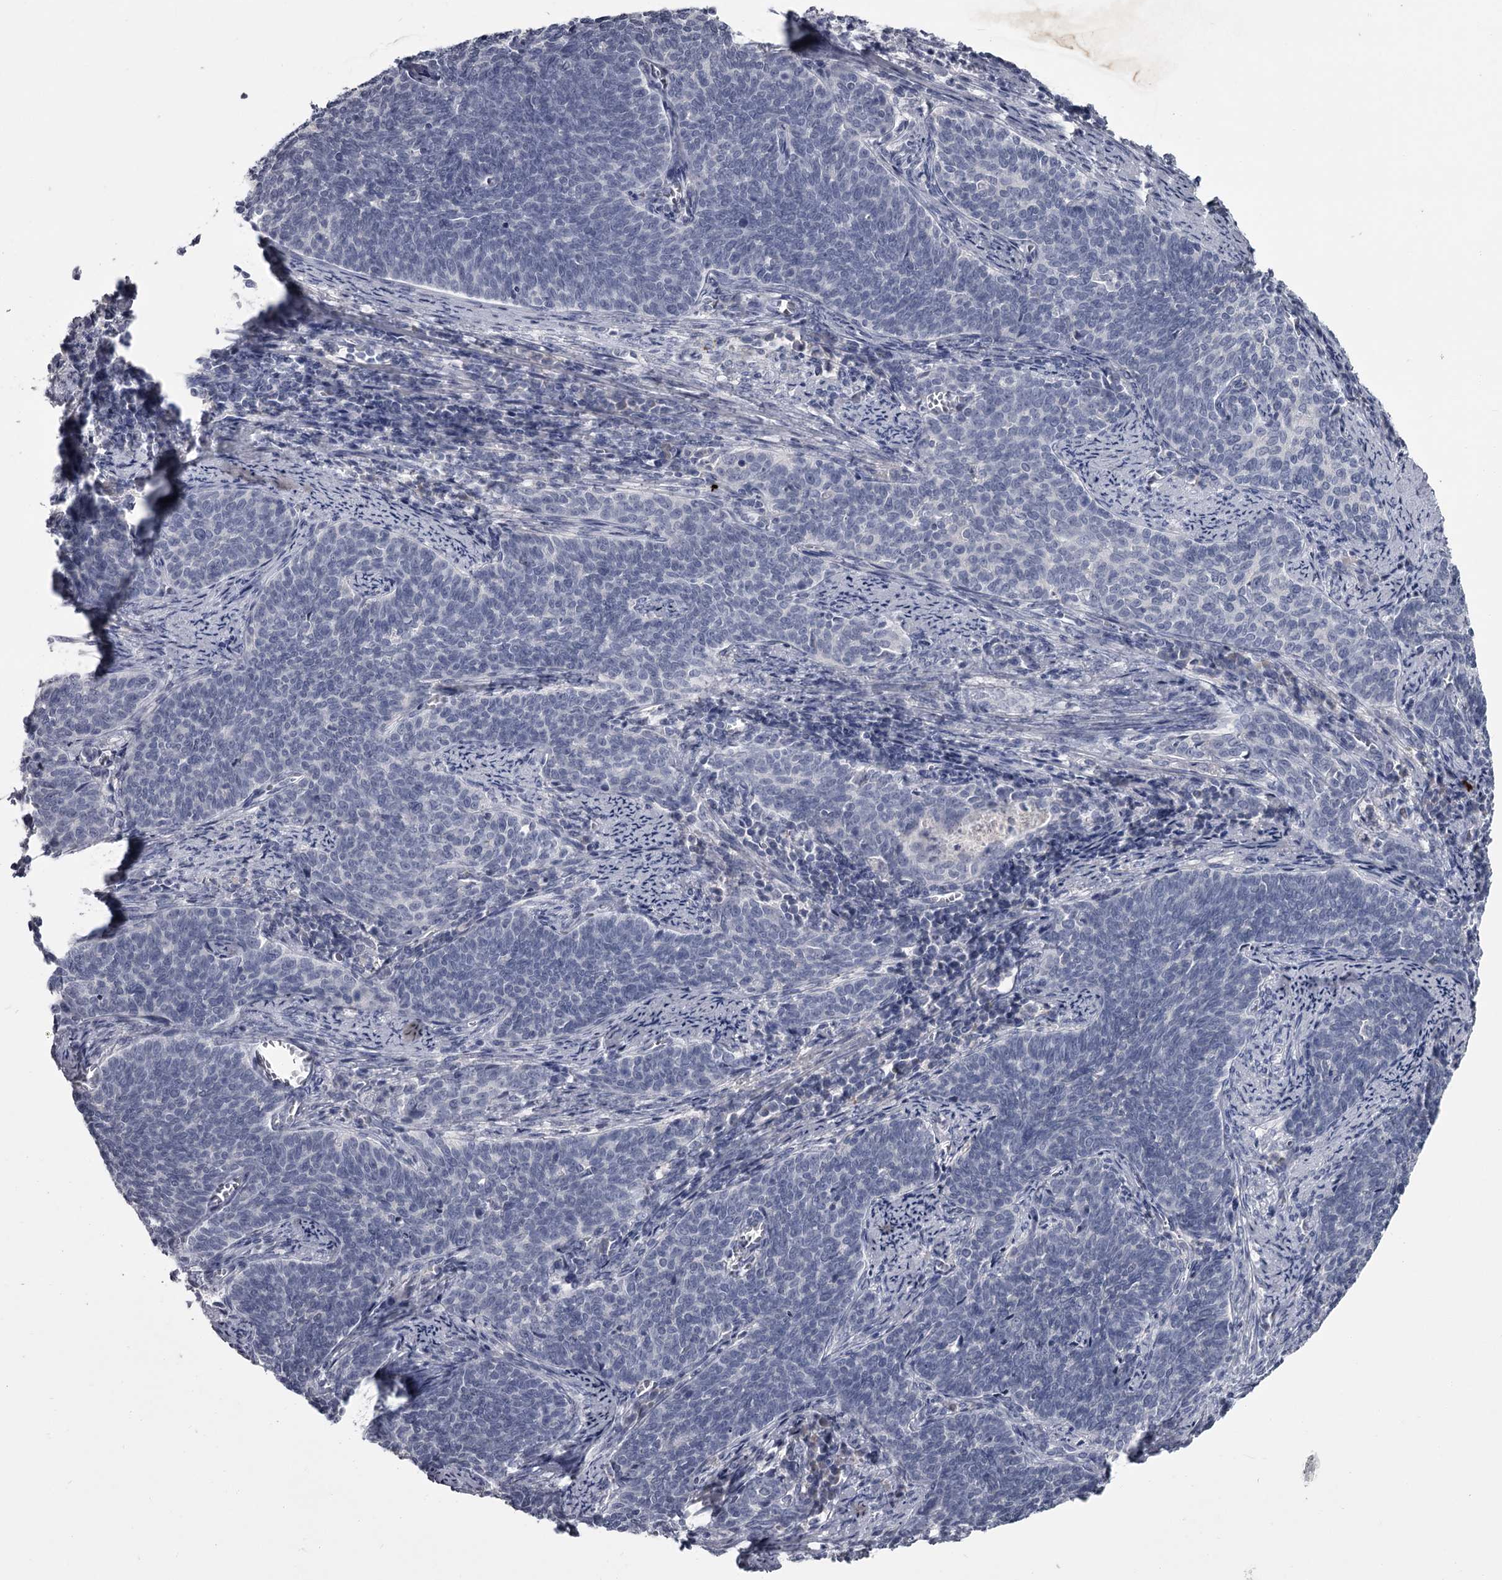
{"staining": {"intensity": "negative", "quantity": "none", "location": "none"}, "tissue": "cervical cancer", "cell_type": "Tumor cells", "image_type": "cancer", "snomed": [{"axis": "morphology", "description": "Squamous cell carcinoma, NOS"}, {"axis": "topography", "description": "Cervix"}], "caption": "Immunohistochemistry of cervical cancer reveals no positivity in tumor cells.", "gene": "DAO", "patient": {"sex": "female", "age": 39}}